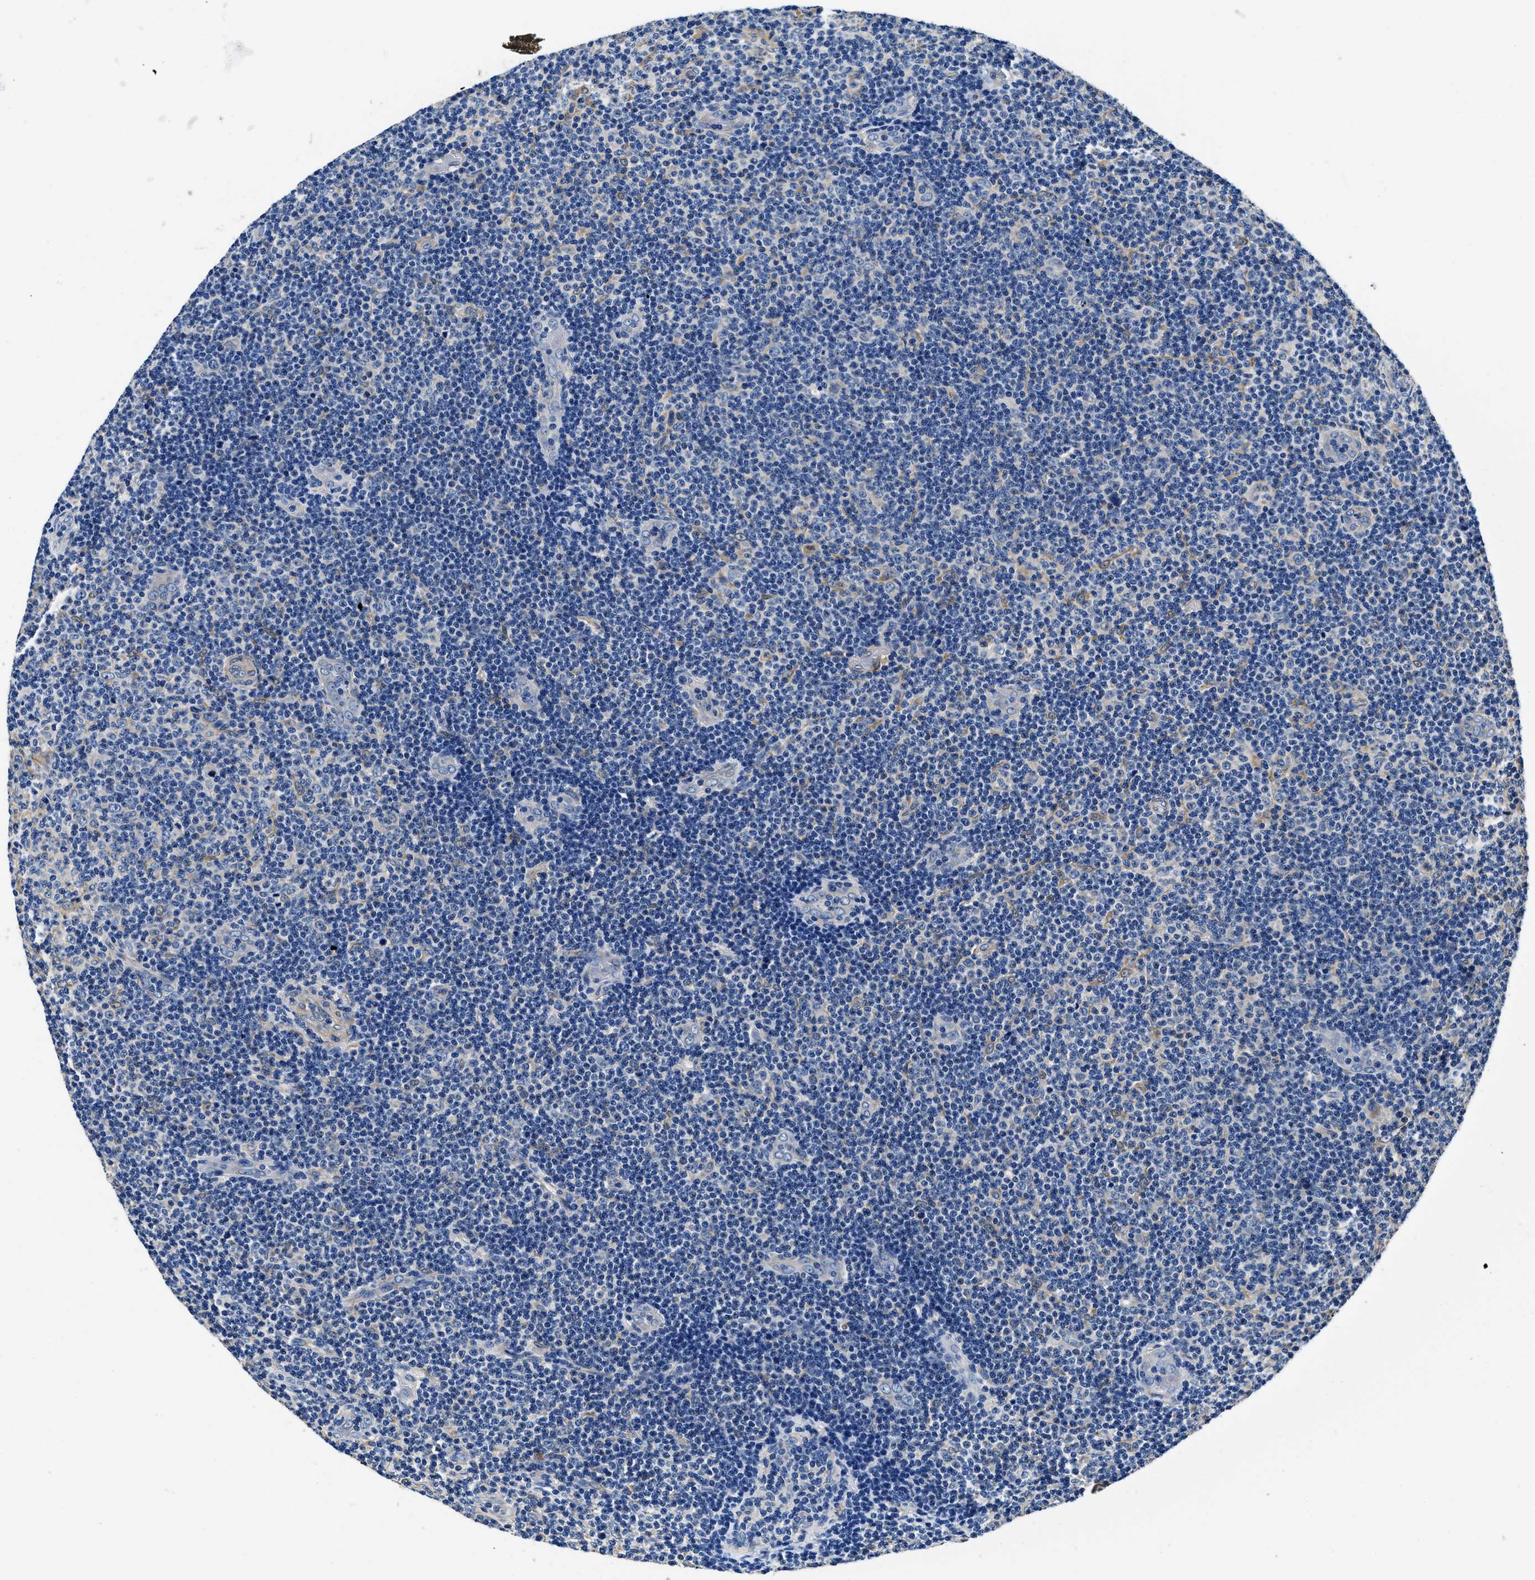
{"staining": {"intensity": "negative", "quantity": "none", "location": "none"}, "tissue": "lymphoma", "cell_type": "Tumor cells", "image_type": "cancer", "snomed": [{"axis": "morphology", "description": "Malignant lymphoma, non-Hodgkin's type, Low grade"}, {"axis": "topography", "description": "Lymph node"}], "caption": "The micrograph demonstrates no staining of tumor cells in lymphoma.", "gene": "NEU1", "patient": {"sex": "male", "age": 83}}